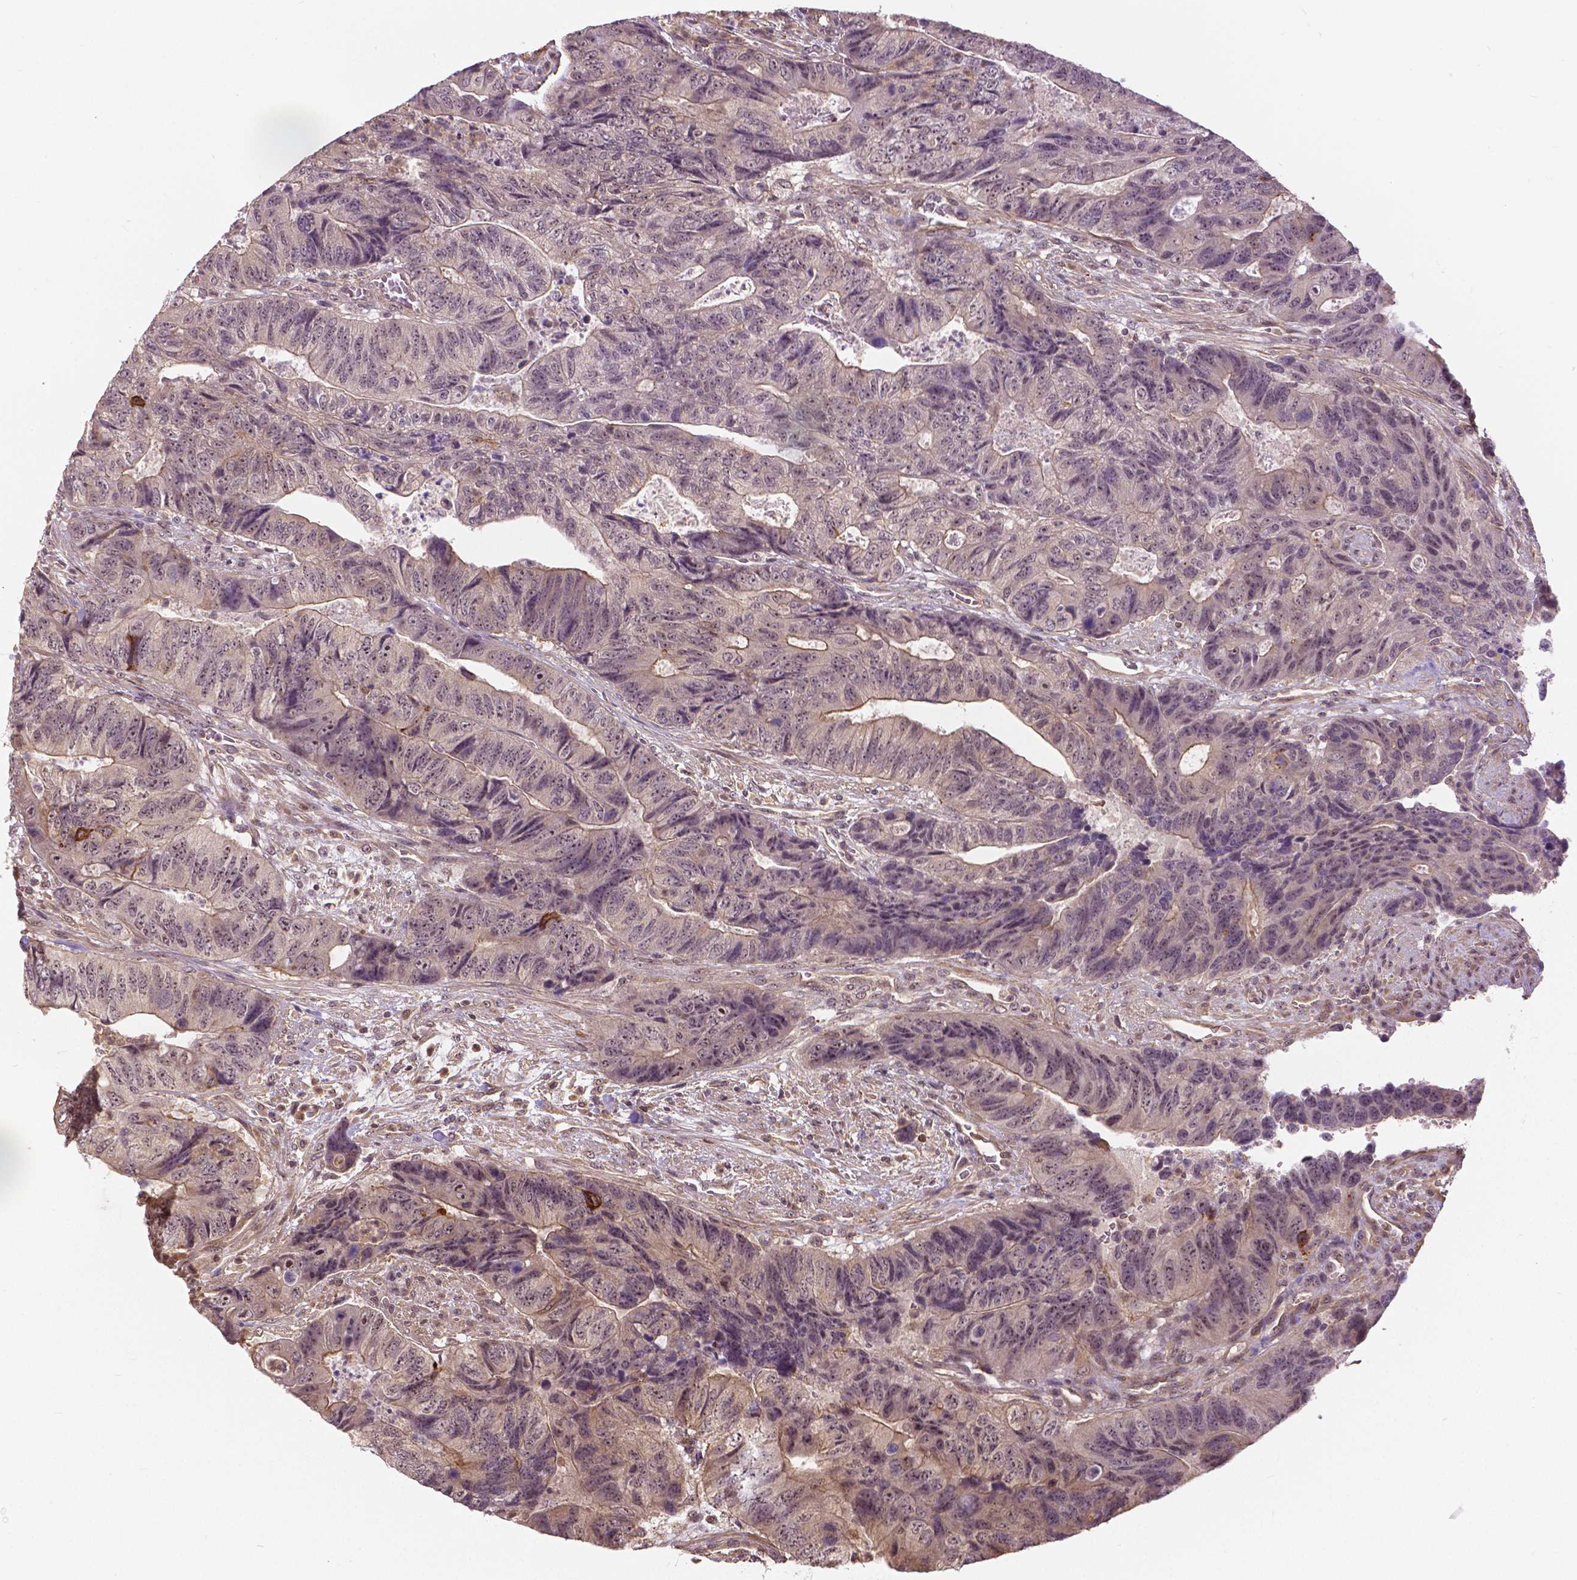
{"staining": {"intensity": "weak", "quantity": "<25%", "location": "cytoplasmic/membranous"}, "tissue": "colorectal cancer", "cell_type": "Tumor cells", "image_type": "cancer", "snomed": [{"axis": "morphology", "description": "Normal tissue, NOS"}, {"axis": "morphology", "description": "Adenocarcinoma, NOS"}, {"axis": "topography", "description": "Colon"}], "caption": "The immunohistochemistry (IHC) image has no significant staining in tumor cells of colorectal cancer tissue. Brightfield microscopy of immunohistochemistry stained with DAB (3,3'-diaminobenzidine) (brown) and hematoxylin (blue), captured at high magnification.", "gene": "ANXA13", "patient": {"sex": "female", "age": 48}}